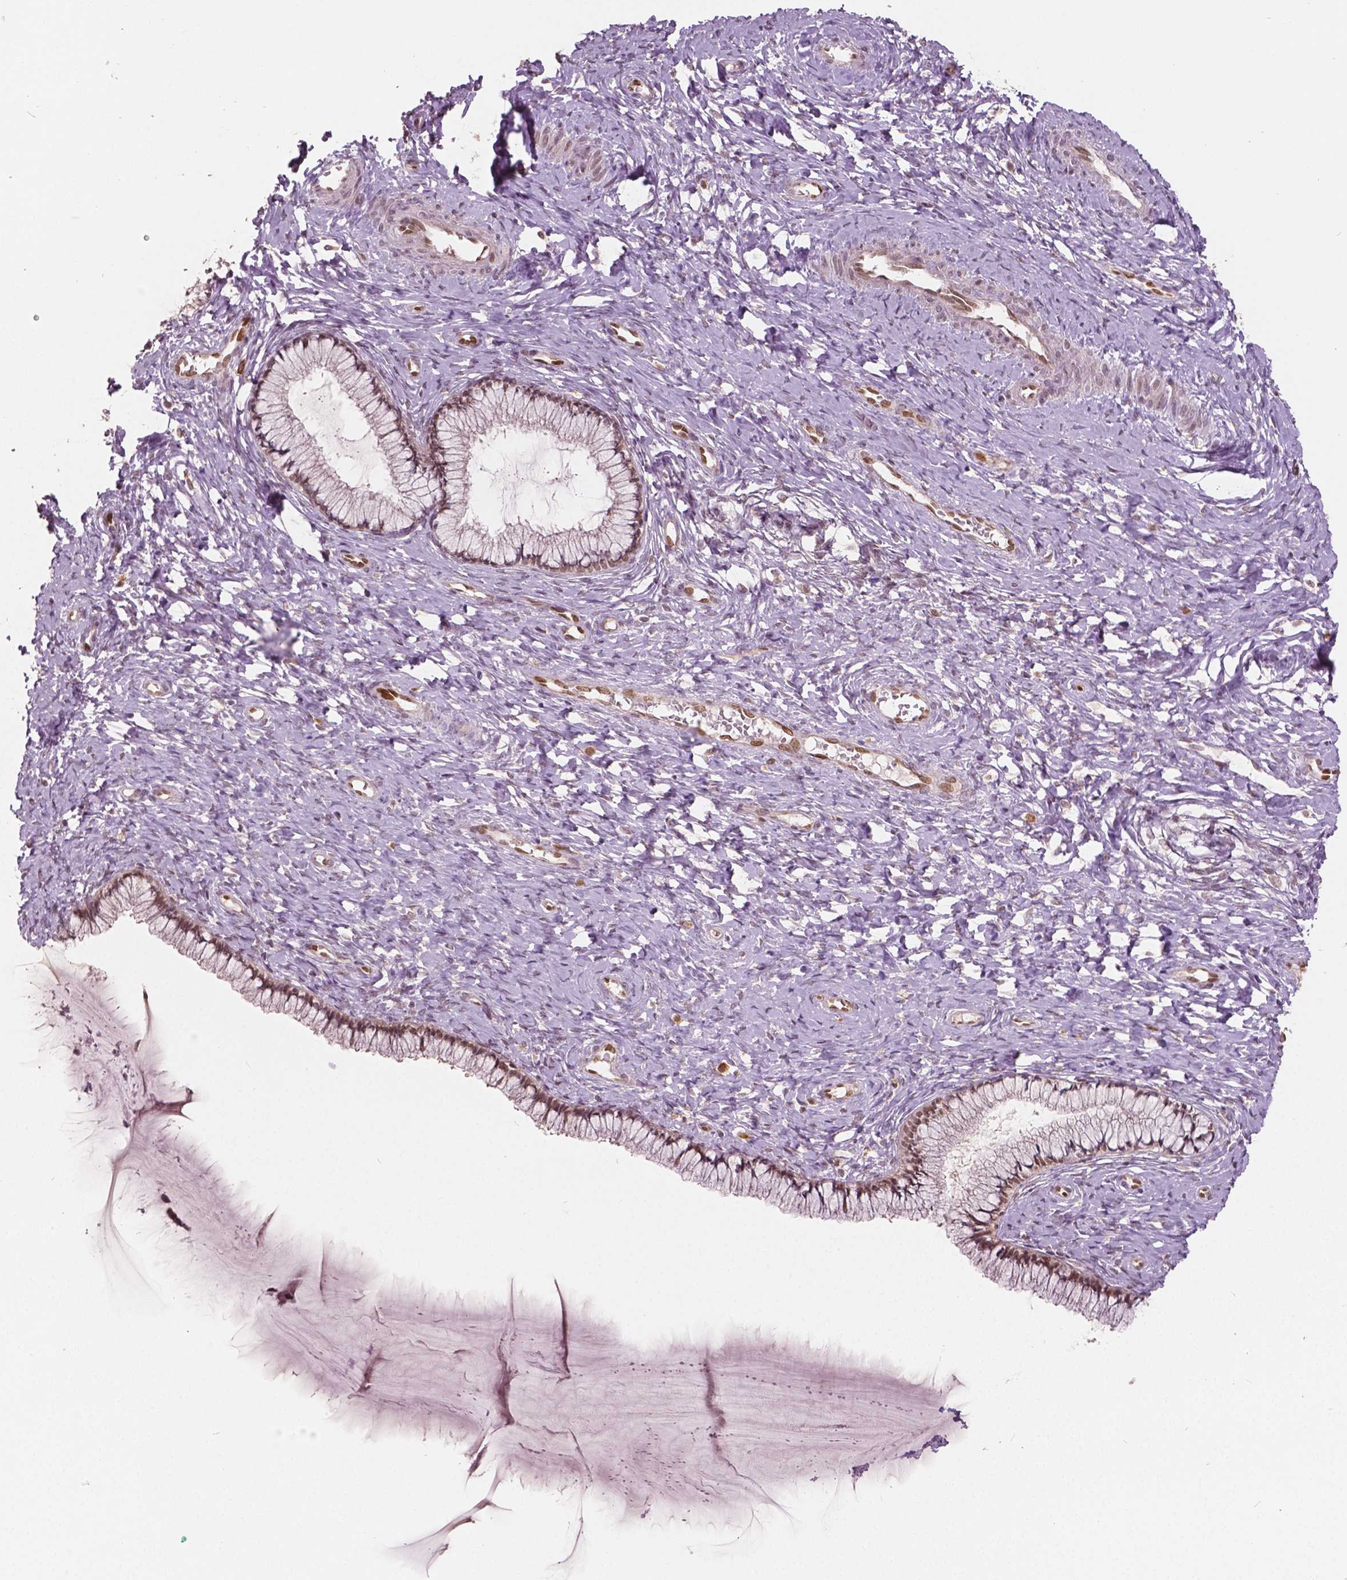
{"staining": {"intensity": "weak", "quantity": ">75%", "location": "nuclear"}, "tissue": "cervix", "cell_type": "Glandular cells", "image_type": "normal", "snomed": [{"axis": "morphology", "description": "Normal tissue, NOS"}, {"axis": "topography", "description": "Cervix"}], "caption": "Immunohistochemical staining of normal human cervix reveals low levels of weak nuclear positivity in approximately >75% of glandular cells.", "gene": "HMBOX1", "patient": {"sex": "female", "age": 37}}